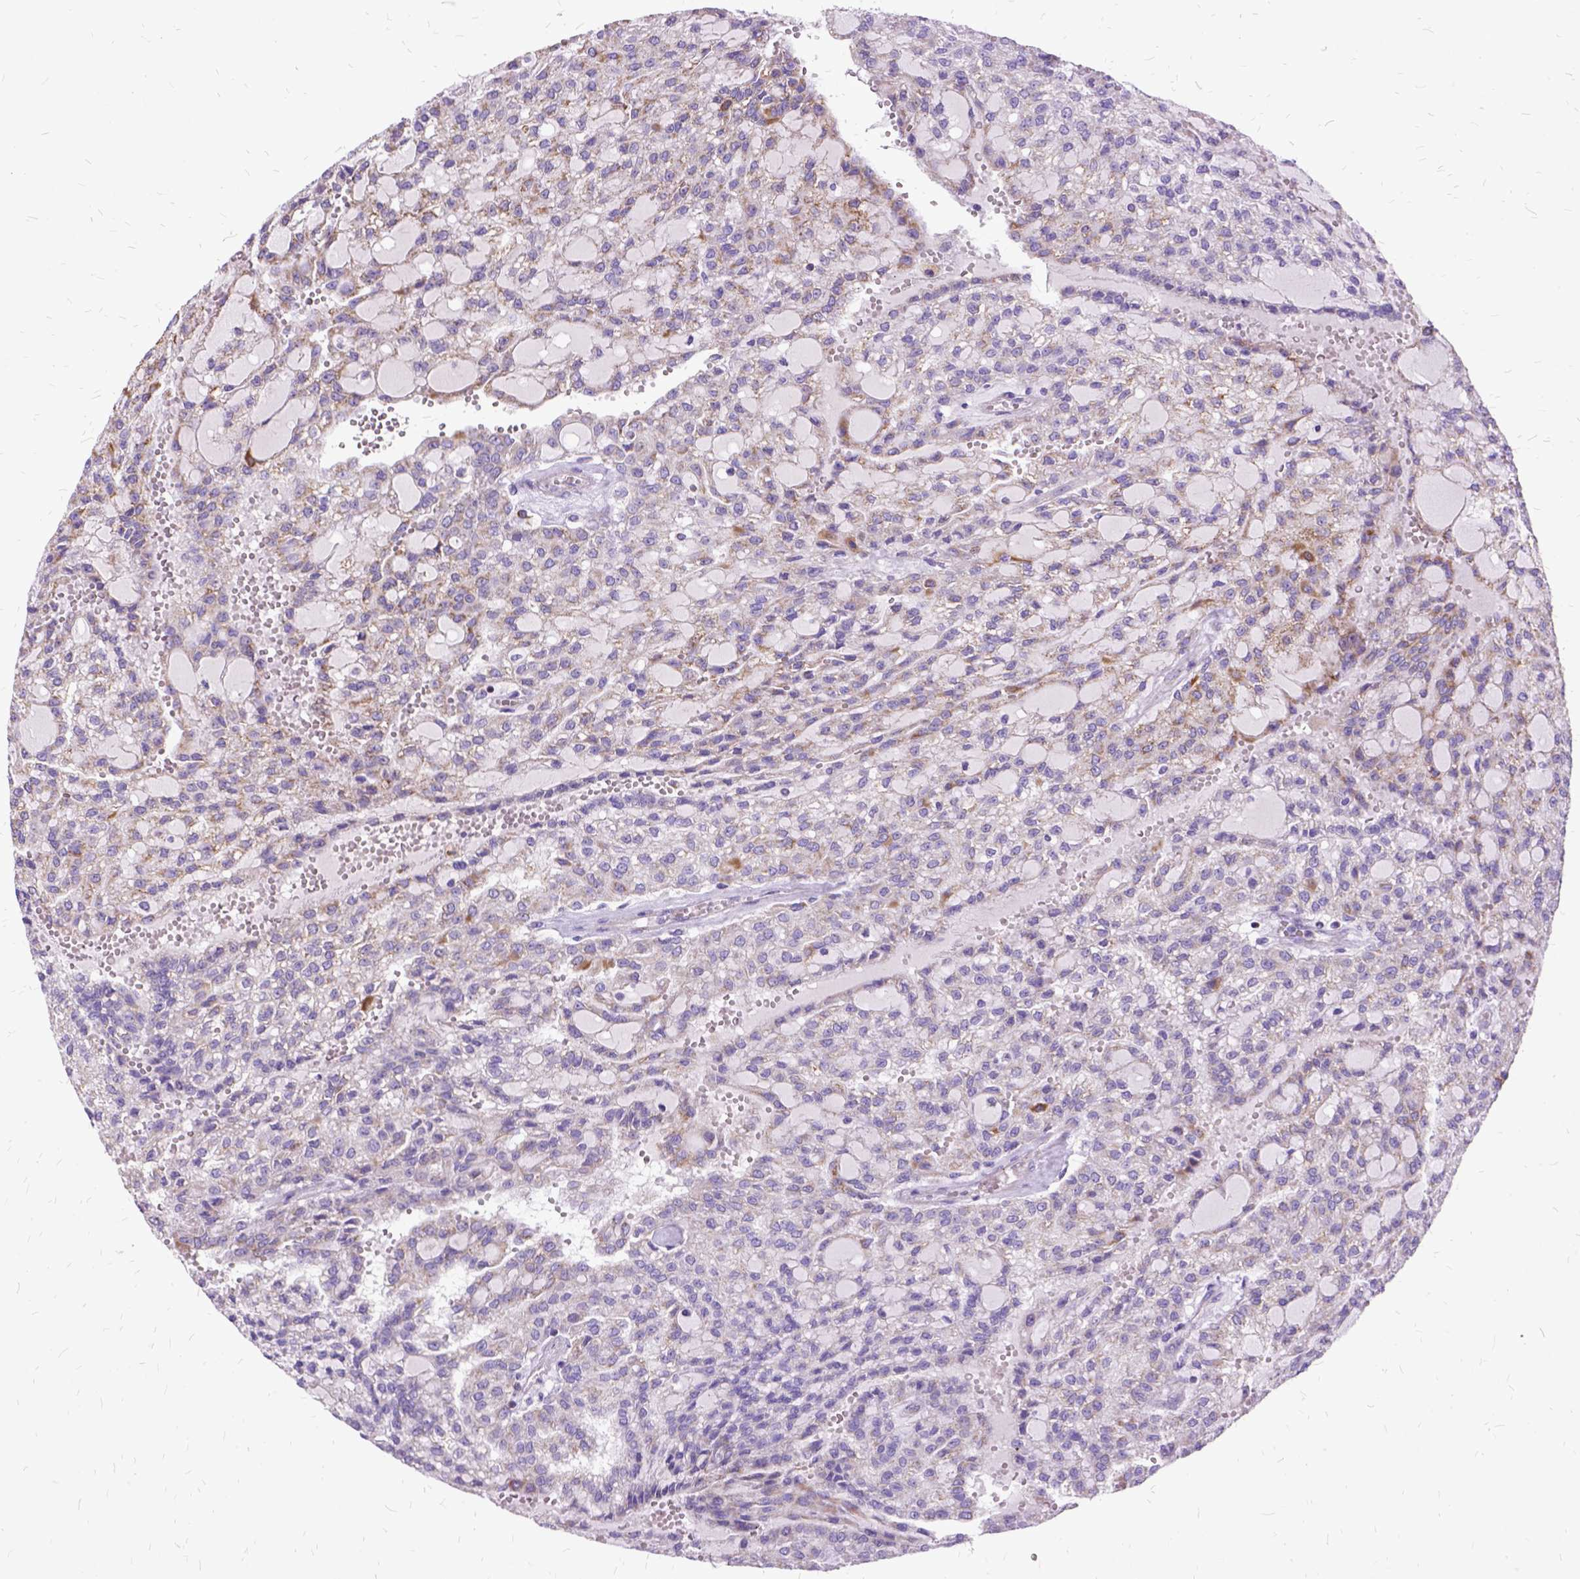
{"staining": {"intensity": "weak", "quantity": "<25%", "location": "cytoplasmic/membranous"}, "tissue": "renal cancer", "cell_type": "Tumor cells", "image_type": "cancer", "snomed": [{"axis": "morphology", "description": "Adenocarcinoma, NOS"}, {"axis": "topography", "description": "Kidney"}], "caption": "Tumor cells are negative for brown protein staining in renal cancer (adenocarcinoma). (DAB IHC, high magnification).", "gene": "OXCT1", "patient": {"sex": "male", "age": 63}}